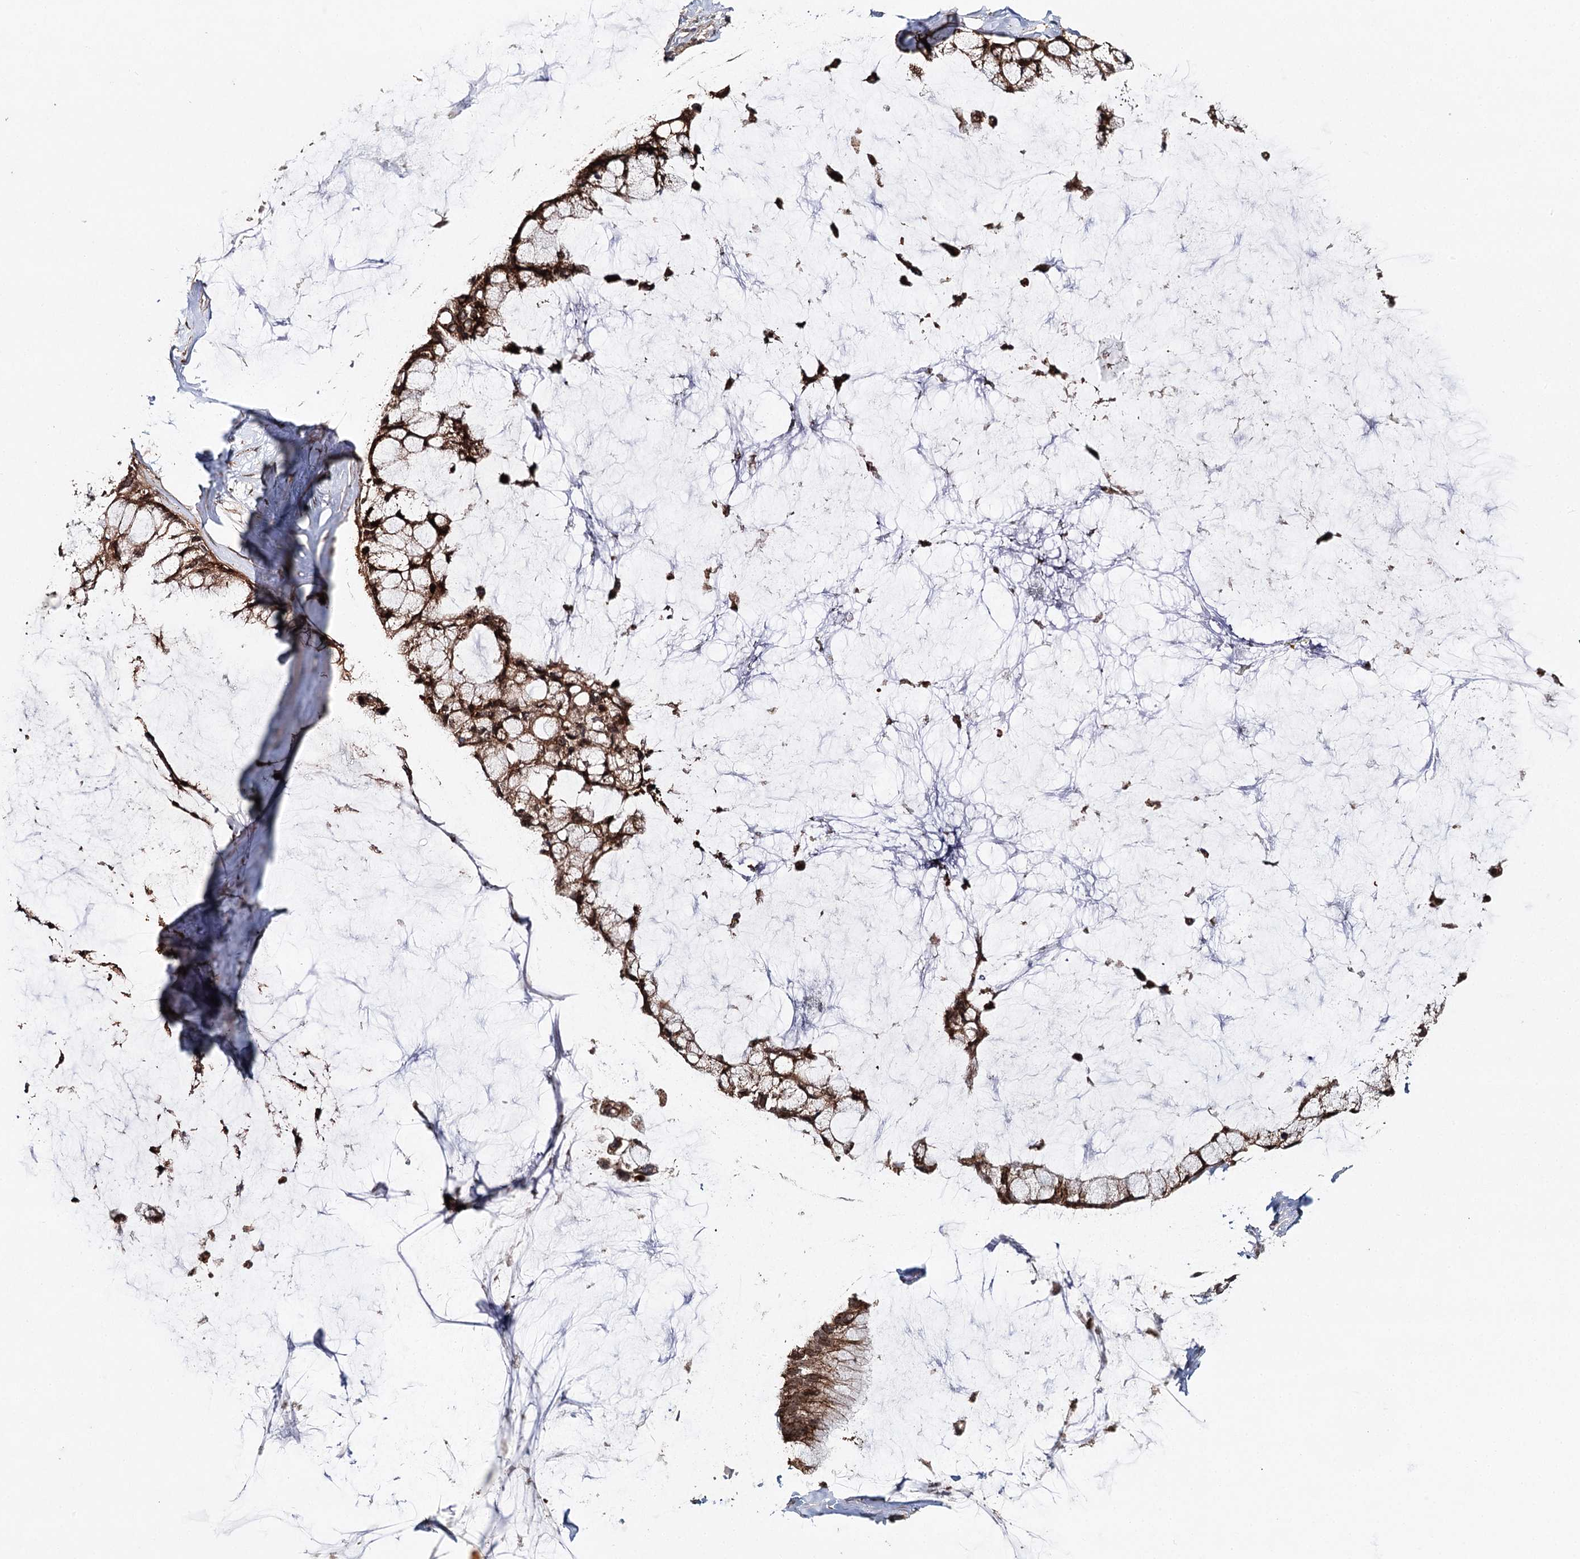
{"staining": {"intensity": "moderate", "quantity": ">75%", "location": "cytoplasmic/membranous"}, "tissue": "ovarian cancer", "cell_type": "Tumor cells", "image_type": "cancer", "snomed": [{"axis": "morphology", "description": "Cystadenocarcinoma, mucinous, NOS"}, {"axis": "topography", "description": "Ovary"}], "caption": "DAB immunohistochemical staining of human mucinous cystadenocarcinoma (ovarian) demonstrates moderate cytoplasmic/membranous protein staining in approximately >75% of tumor cells. (Stains: DAB (3,3'-diaminobenzidine) in brown, nuclei in blue, Microscopy: brightfield microscopy at high magnification).", "gene": "ZNRF3", "patient": {"sex": "female", "age": 39}}